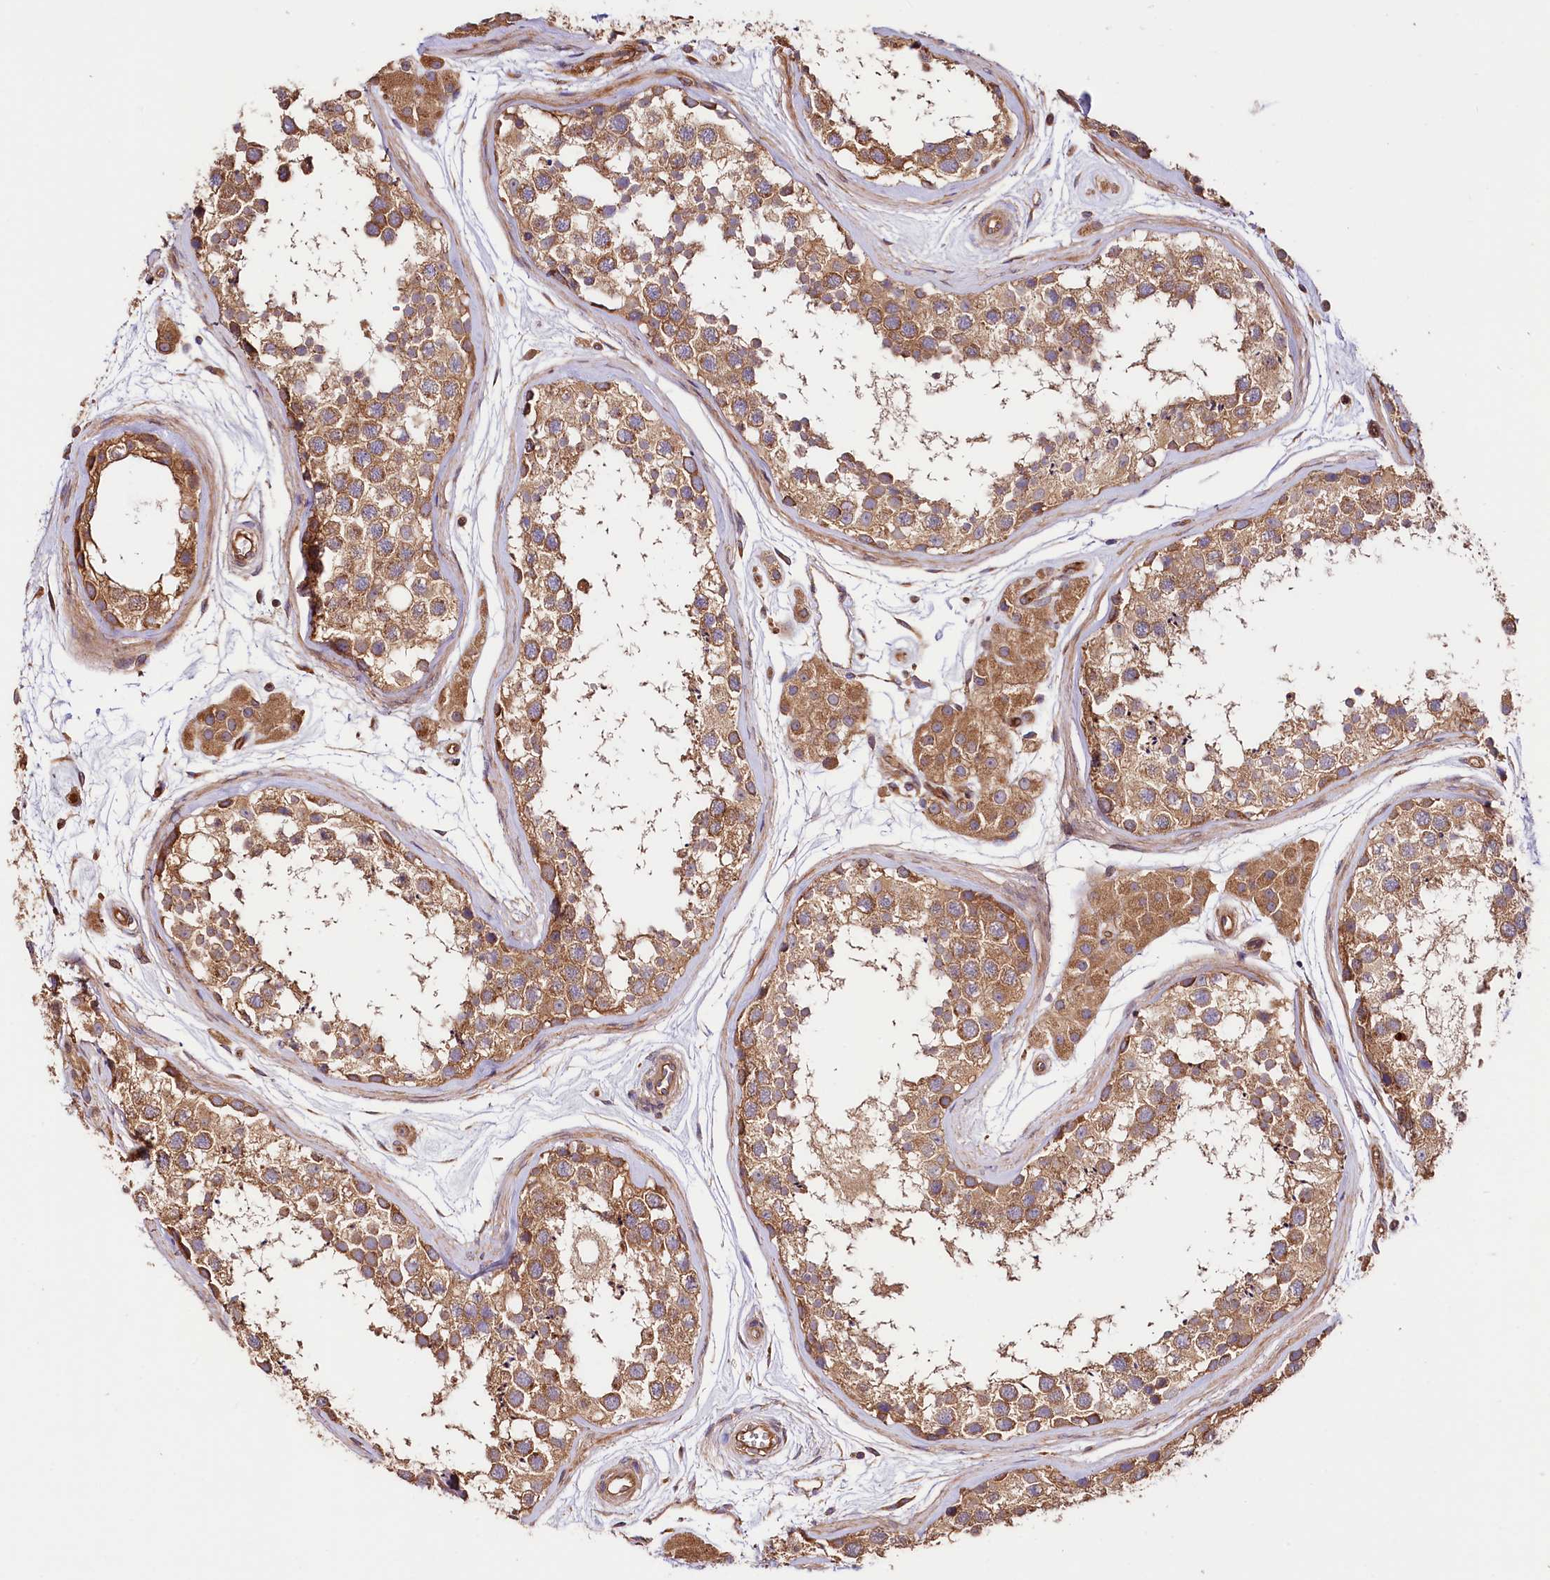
{"staining": {"intensity": "moderate", "quantity": ">75%", "location": "cytoplasmic/membranous"}, "tissue": "testis", "cell_type": "Cells in seminiferous ducts", "image_type": "normal", "snomed": [{"axis": "morphology", "description": "Normal tissue, NOS"}, {"axis": "topography", "description": "Testis"}], "caption": "Cells in seminiferous ducts demonstrate medium levels of moderate cytoplasmic/membranous positivity in about >75% of cells in normal testis. (IHC, brightfield microscopy, high magnification).", "gene": "CEP295", "patient": {"sex": "male", "age": 56}}